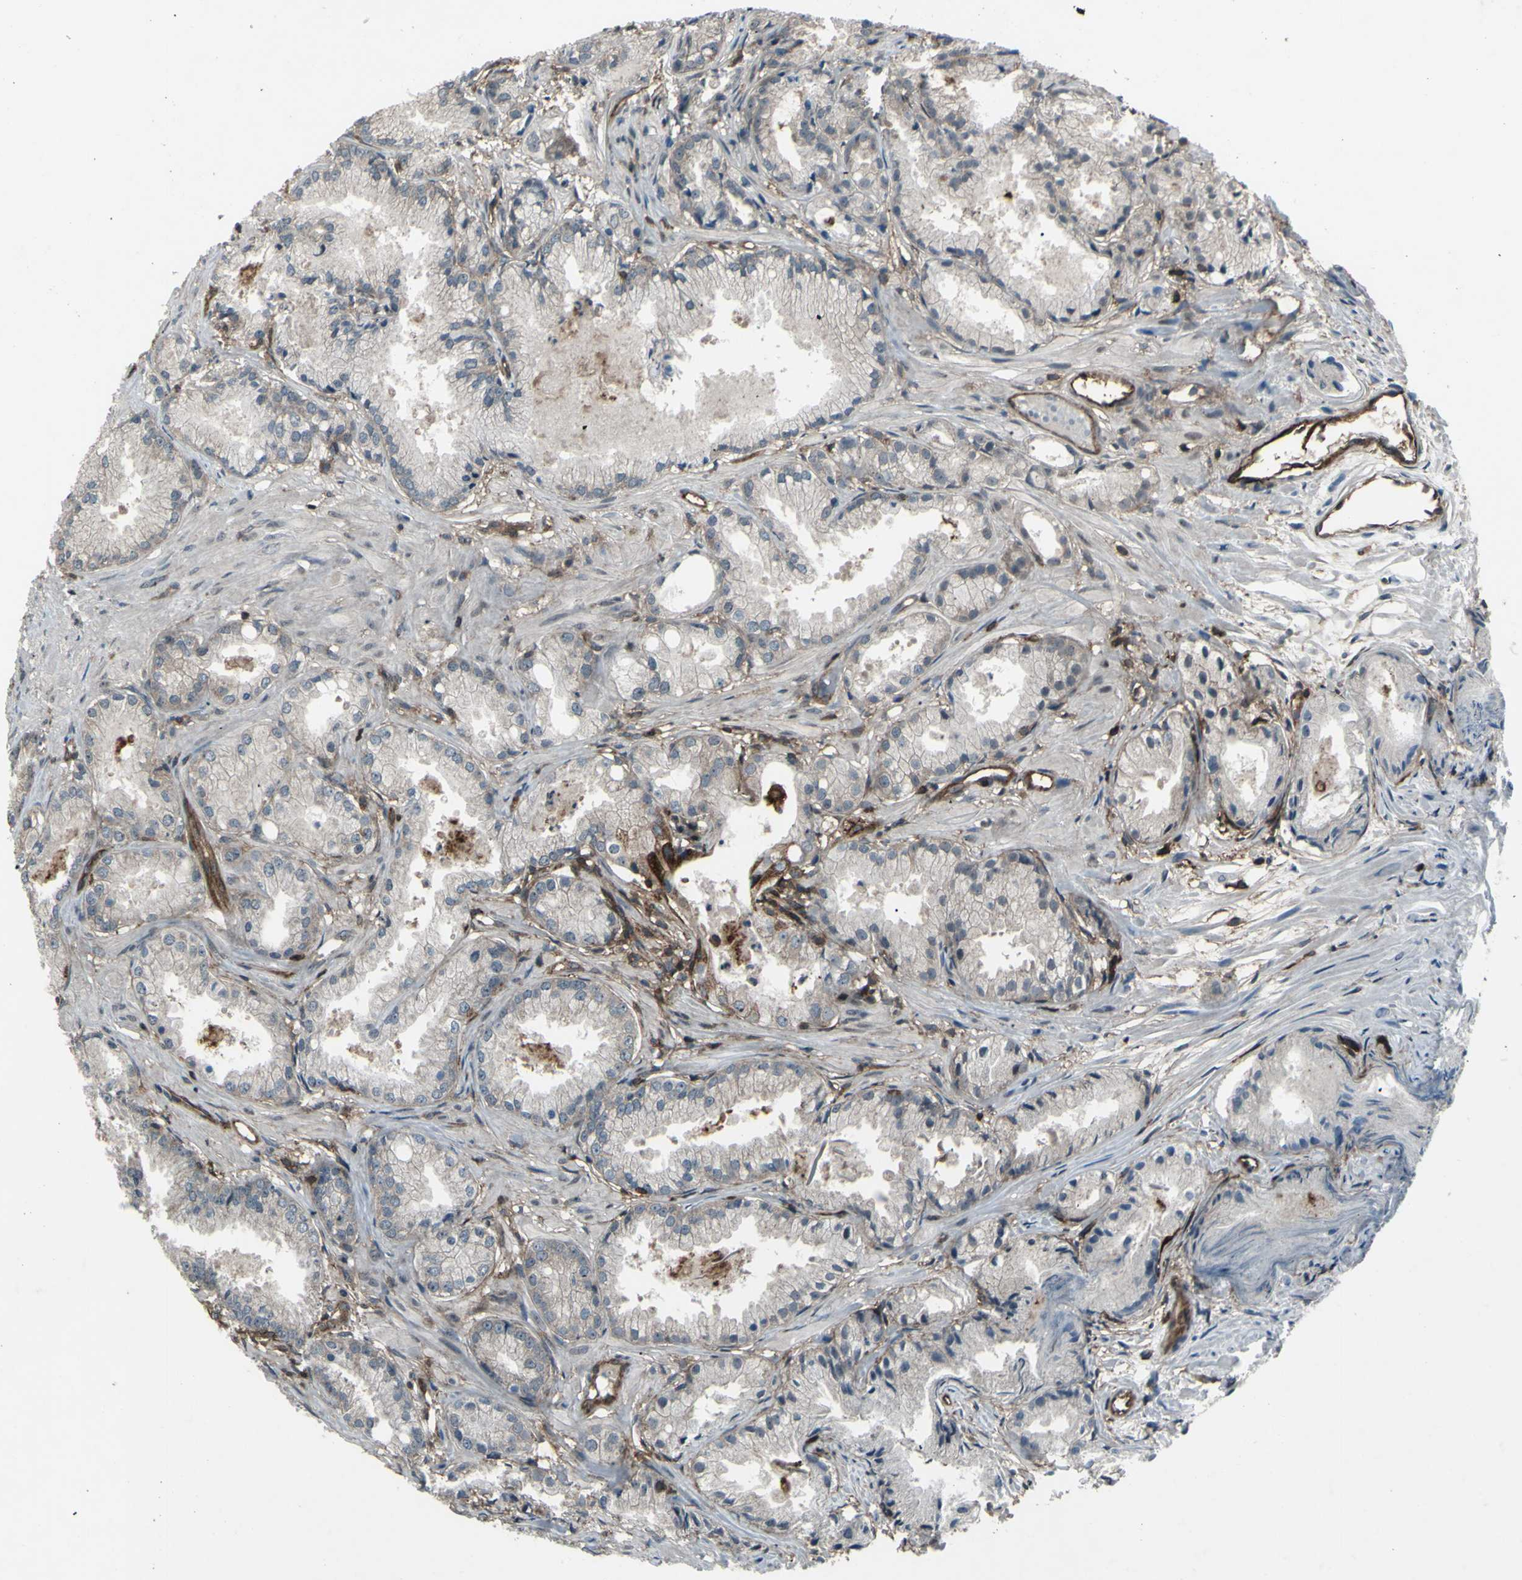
{"staining": {"intensity": "negative", "quantity": "none", "location": "none"}, "tissue": "prostate cancer", "cell_type": "Tumor cells", "image_type": "cancer", "snomed": [{"axis": "morphology", "description": "Adenocarcinoma, Low grade"}, {"axis": "topography", "description": "Prostate"}], "caption": "High power microscopy histopathology image of an immunohistochemistry histopathology image of prostate cancer (adenocarcinoma (low-grade)), revealing no significant staining in tumor cells.", "gene": "FXYD5", "patient": {"sex": "male", "age": 72}}